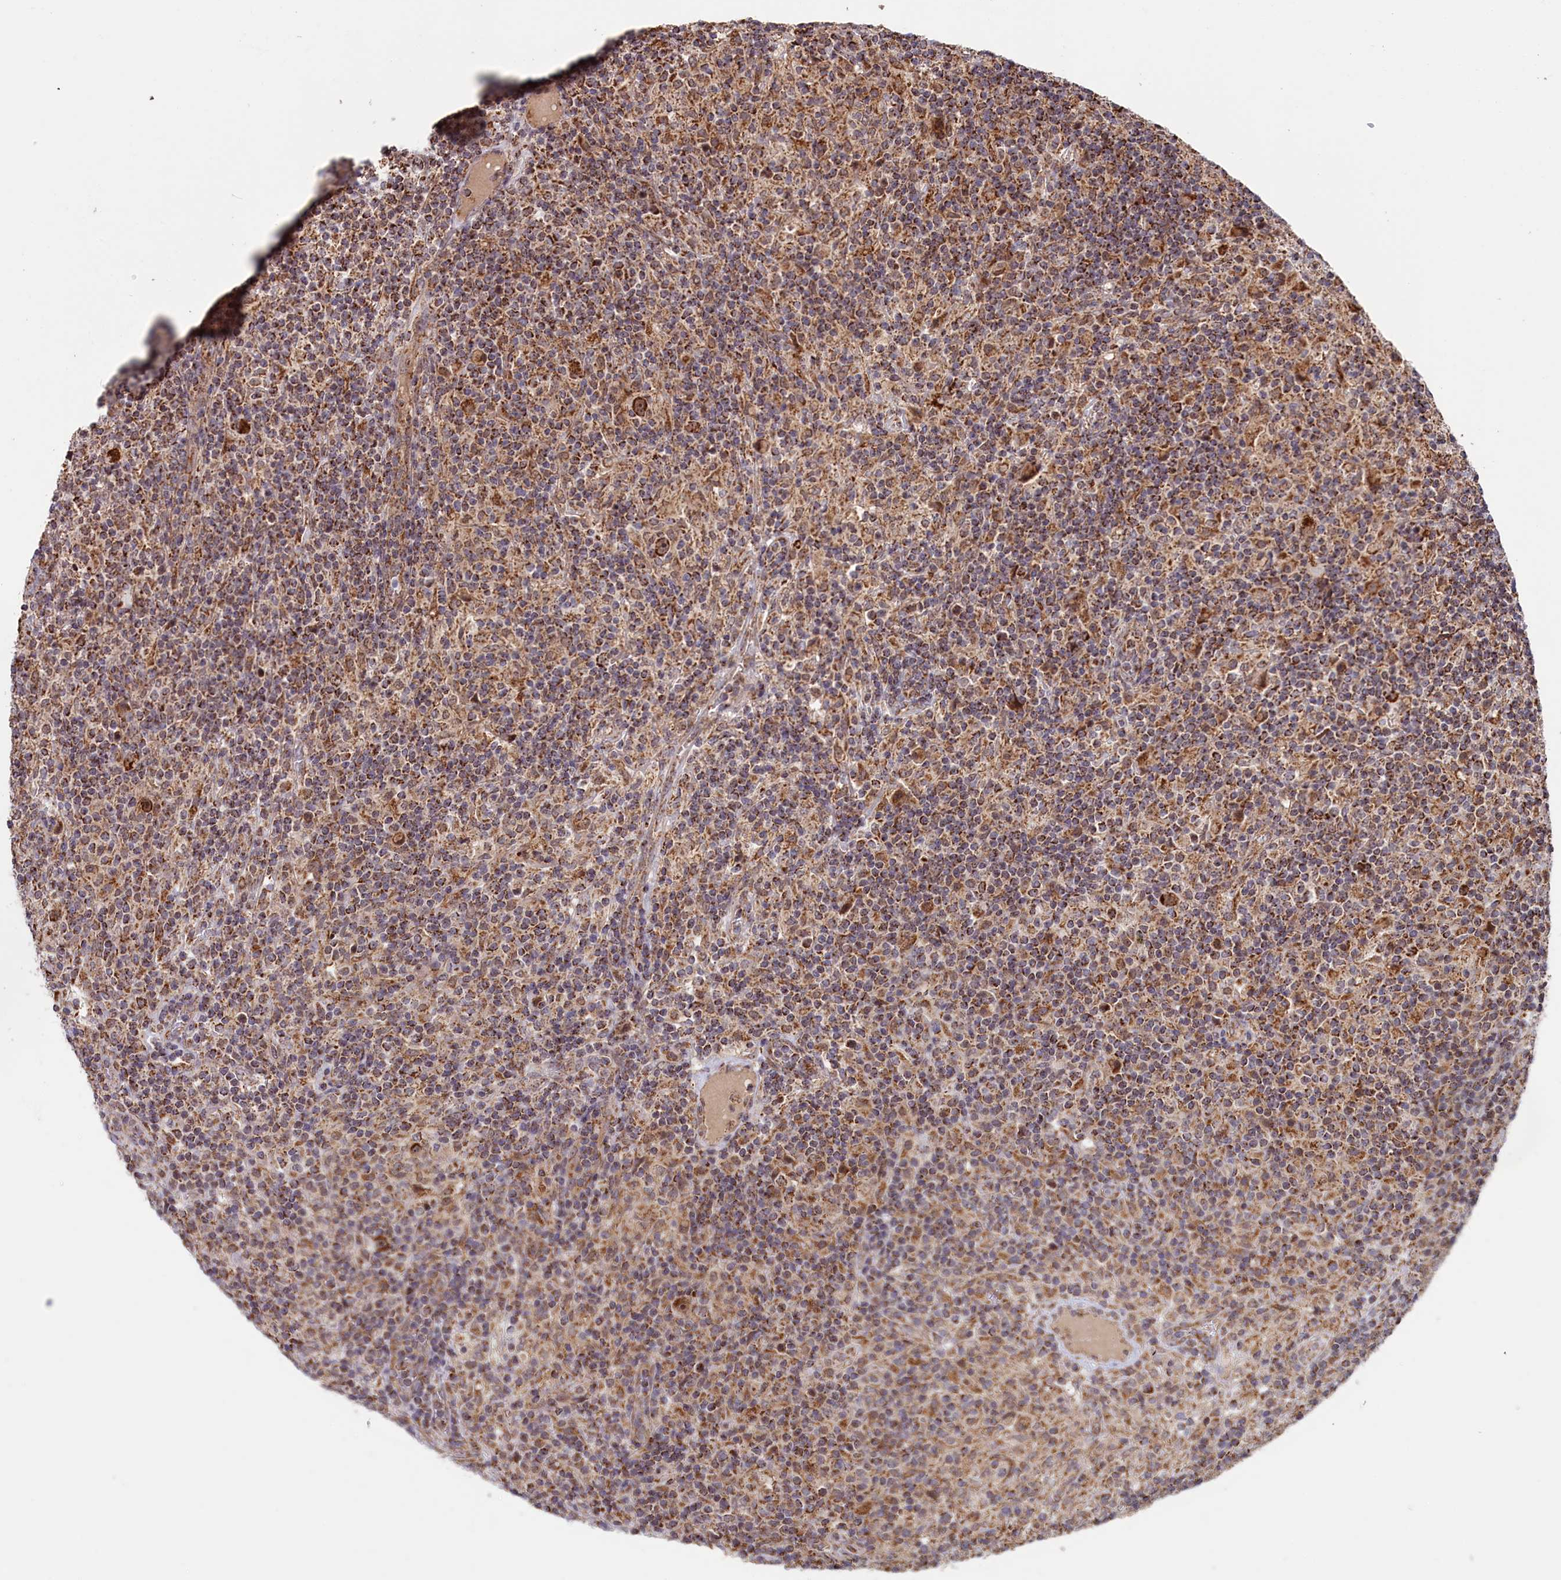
{"staining": {"intensity": "strong", "quantity": ">75%", "location": "cytoplasmic/membranous,nuclear"}, "tissue": "lymphoma", "cell_type": "Tumor cells", "image_type": "cancer", "snomed": [{"axis": "morphology", "description": "Hodgkin's disease, NOS"}, {"axis": "topography", "description": "Lymph node"}], "caption": "IHC (DAB (3,3'-diaminobenzidine)) staining of human lymphoma shows strong cytoplasmic/membranous and nuclear protein staining in approximately >75% of tumor cells.", "gene": "DUS3L", "patient": {"sex": "male", "age": 70}}